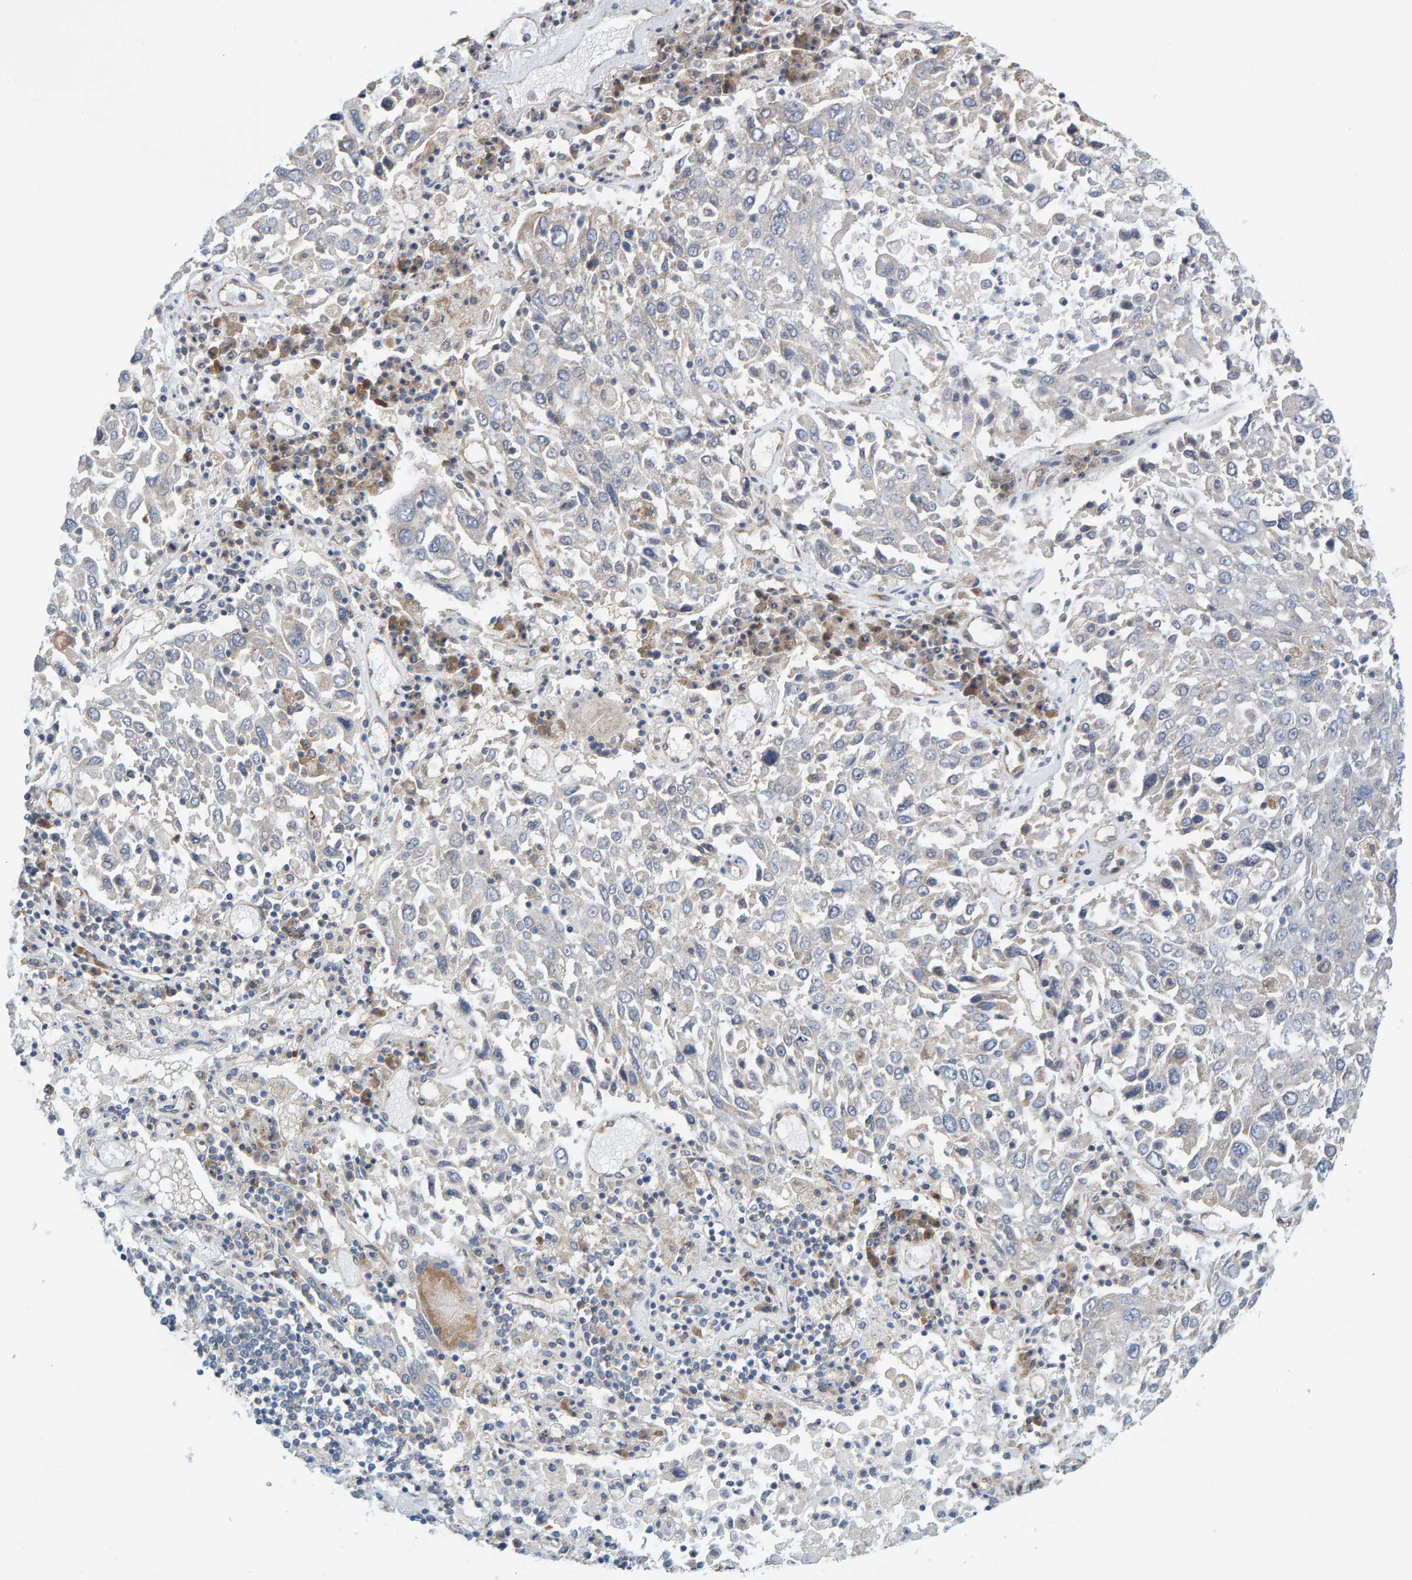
{"staining": {"intensity": "negative", "quantity": "none", "location": "none"}, "tissue": "lung cancer", "cell_type": "Tumor cells", "image_type": "cancer", "snomed": [{"axis": "morphology", "description": "Squamous cell carcinoma, NOS"}, {"axis": "topography", "description": "Lung"}], "caption": "Immunohistochemical staining of human lung cancer displays no significant positivity in tumor cells.", "gene": "PRKD2", "patient": {"sex": "male", "age": 65}}